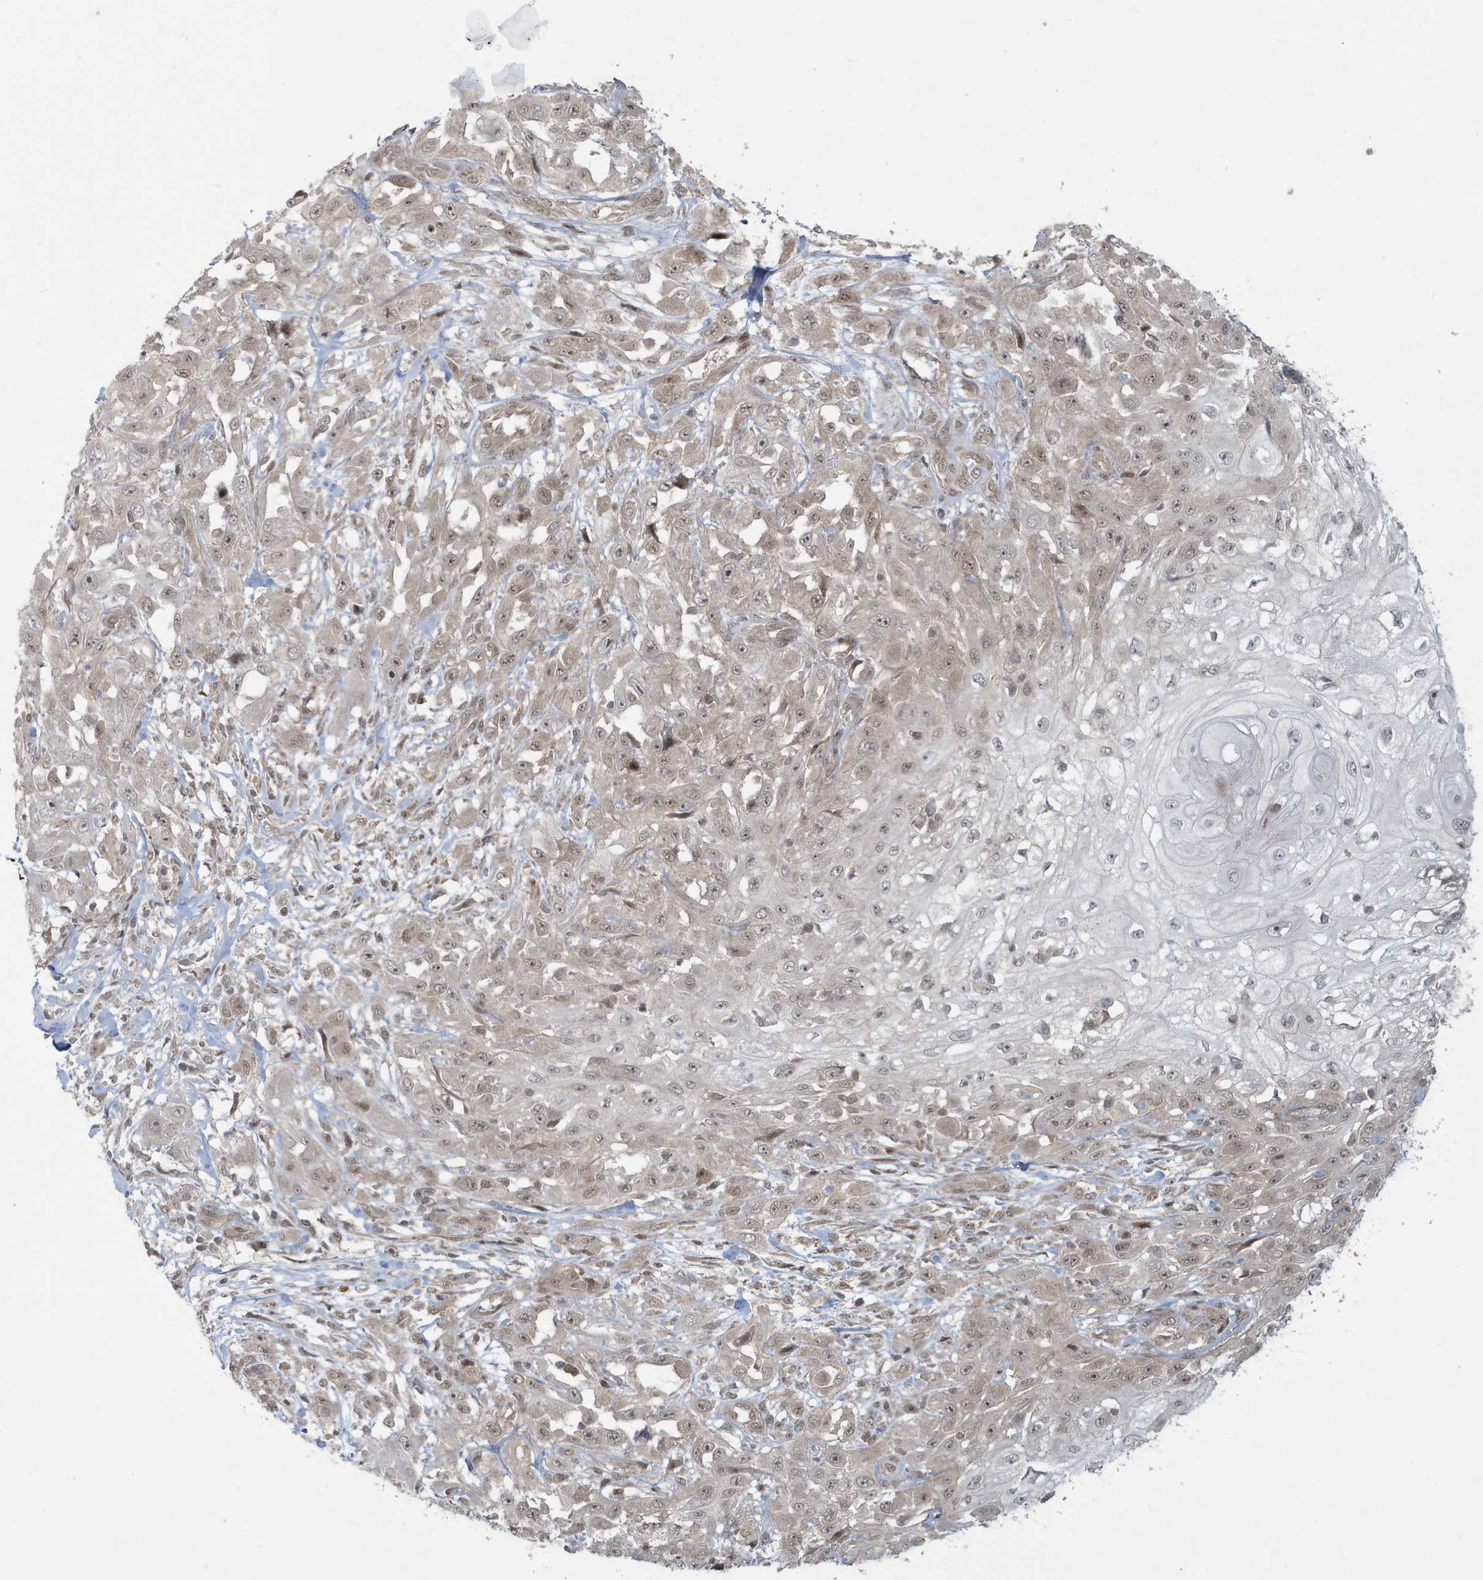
{"staining": {"intensity": "weak", "quantity": ">75%", "location": "nuclear"}, "tissue": "skin cancer", "cell_type": "Tumor cells", "image_type": "cancer", "snomed": [{"axis": "morphology", "description": "Squamous cell carcinoma, NOS"}, {"axis": "morphology", "description": "Squamous cell carcinoma, metastatic, NOS"}, {"axis": "topography", "description": "Skin"}, {"axis": "topography", "description": "Lymph node"}], "caption": "Skin cancer stained with DAB (3,3'-diaminobenzidine) immunohistochemistry exhibits low levels of weak nuclear positivity in about >75% of tumor cells. (Stains: DAB (3,3'-diaminobenzidine) in brown, nuclei in blue, Microscopy: brightfield microscopy at high magnification).", "gene": "C1orf52", "patient": {"sex": "male", "age": 75}}